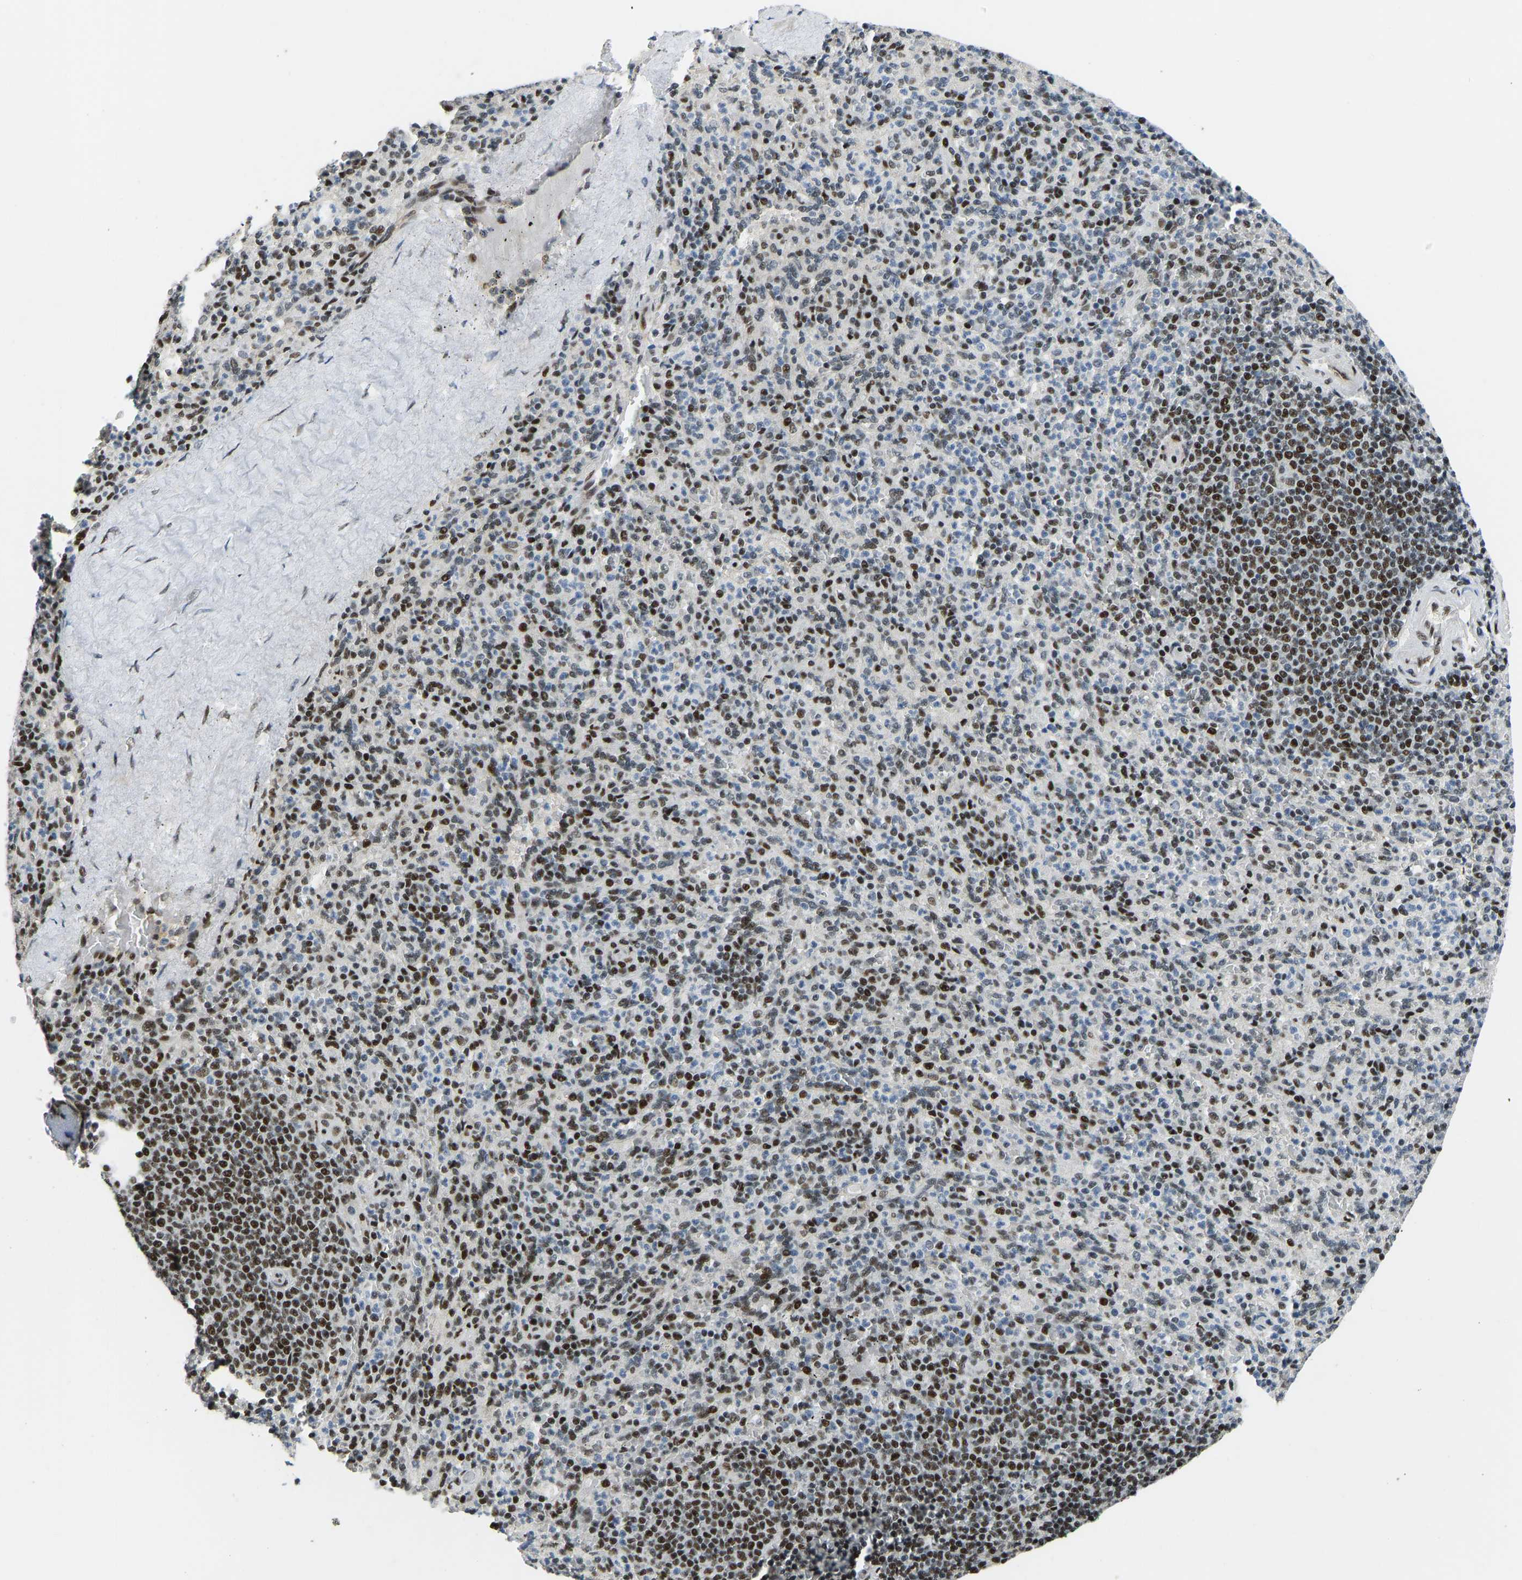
{"staining": {"intensity": "strong", "quantity": "25%-75%", "location": "nuclear"}, "tissue": "spleen", "cell_type": "Cells in red pulp", "image_type": "normal", "snomed": [{"axis": "morphology", "description": "Normal tissue, NOS"}, {"axis": "topography", "description": "Spleen"}], "caption": "The image demonstrates immunohistochemical staining of benign spleen. There is strong nuclear expression is identified in about 25%-75% of cells in red pulp.", "gene": "FOXK1", "patient": {"sex": "male", "age": 36}}